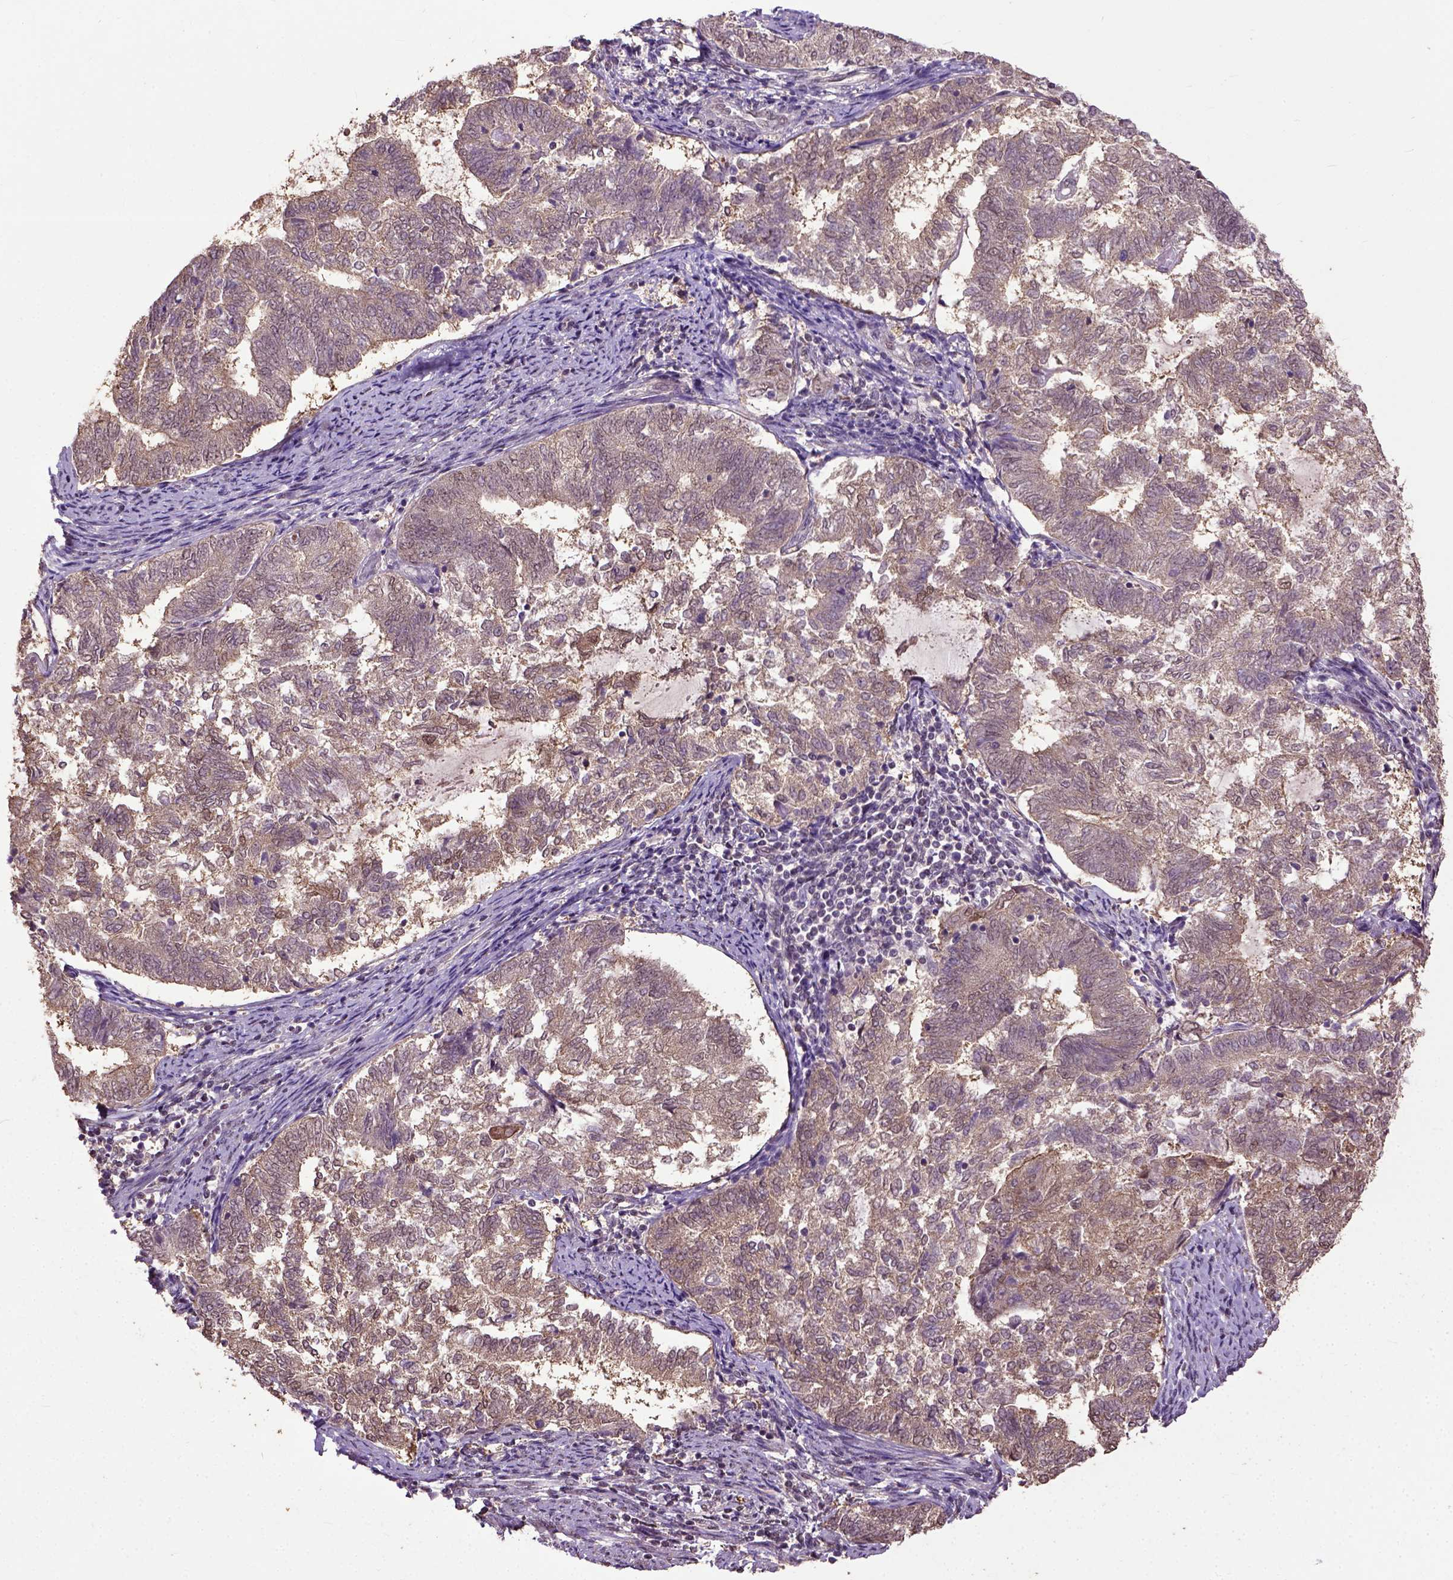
{"staining": {"intensity": "weak", "quantity": ">75%", "location": "cytoplasmic/membranous"}, "tissue": "endometrial cancer", "cell_type": "Tumor cells", "image_type": "cancer", "snomed": [{"axis": "morphology", "description": "Adenocarcinoma, NOS"}, {"axis": "topography", "description": "Endometrium"}], "caption": "Brown immunohistochemical staining in human endometrial cancer displays weak cytoplasmic/membranous expression in about >75% of tumor cells. Nuclei are stained in blue.", "gene": "UBA3", "patient": {"sex": "female", "age": 65}}